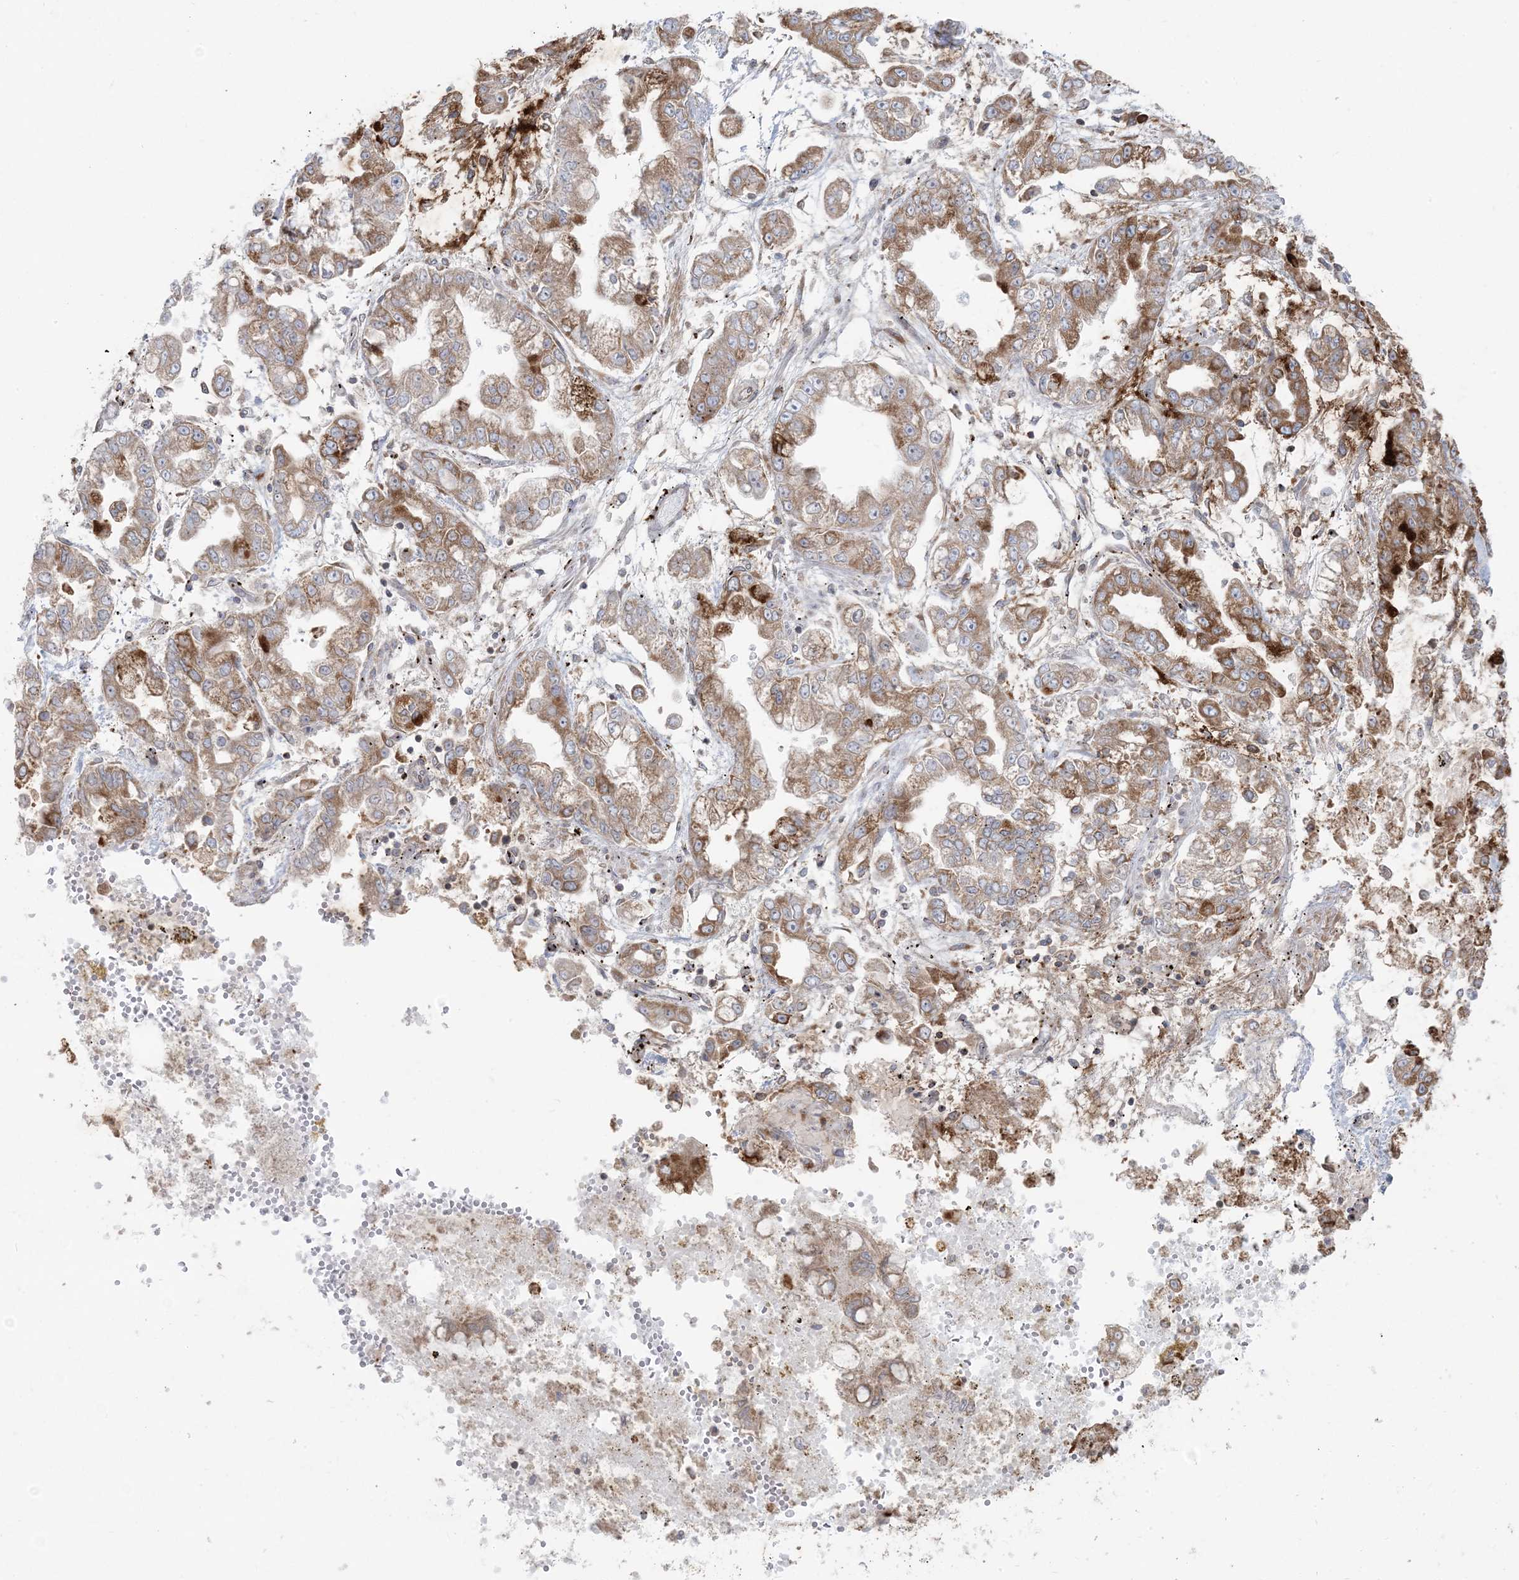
{"staining": {"intensity": "strong", "quantity": "25%-75%", "location": "cytoplasmic/membranous"}, "tissue": "stomach cancer", "cell_type": "Tumor cells", "image_type": "cancer", "snomed": [{"axis": "morphology", "description": "Normal tissue, NOS"}, {"axis": "morphology", "description": "Adenocarcinoma, NOS"}, {"axis": "topography", "description": "Stomach, upper"}, {"axis": "topography", "description": "Stomach"}], "caption": "Stomach cancer (adenocarcinoma) stained for a protein exhibits strong cytoplasmic/membranous positivity in tumor cells.", "gene": "UBXN4", "patient": {"sex": "male", "age": 76}}